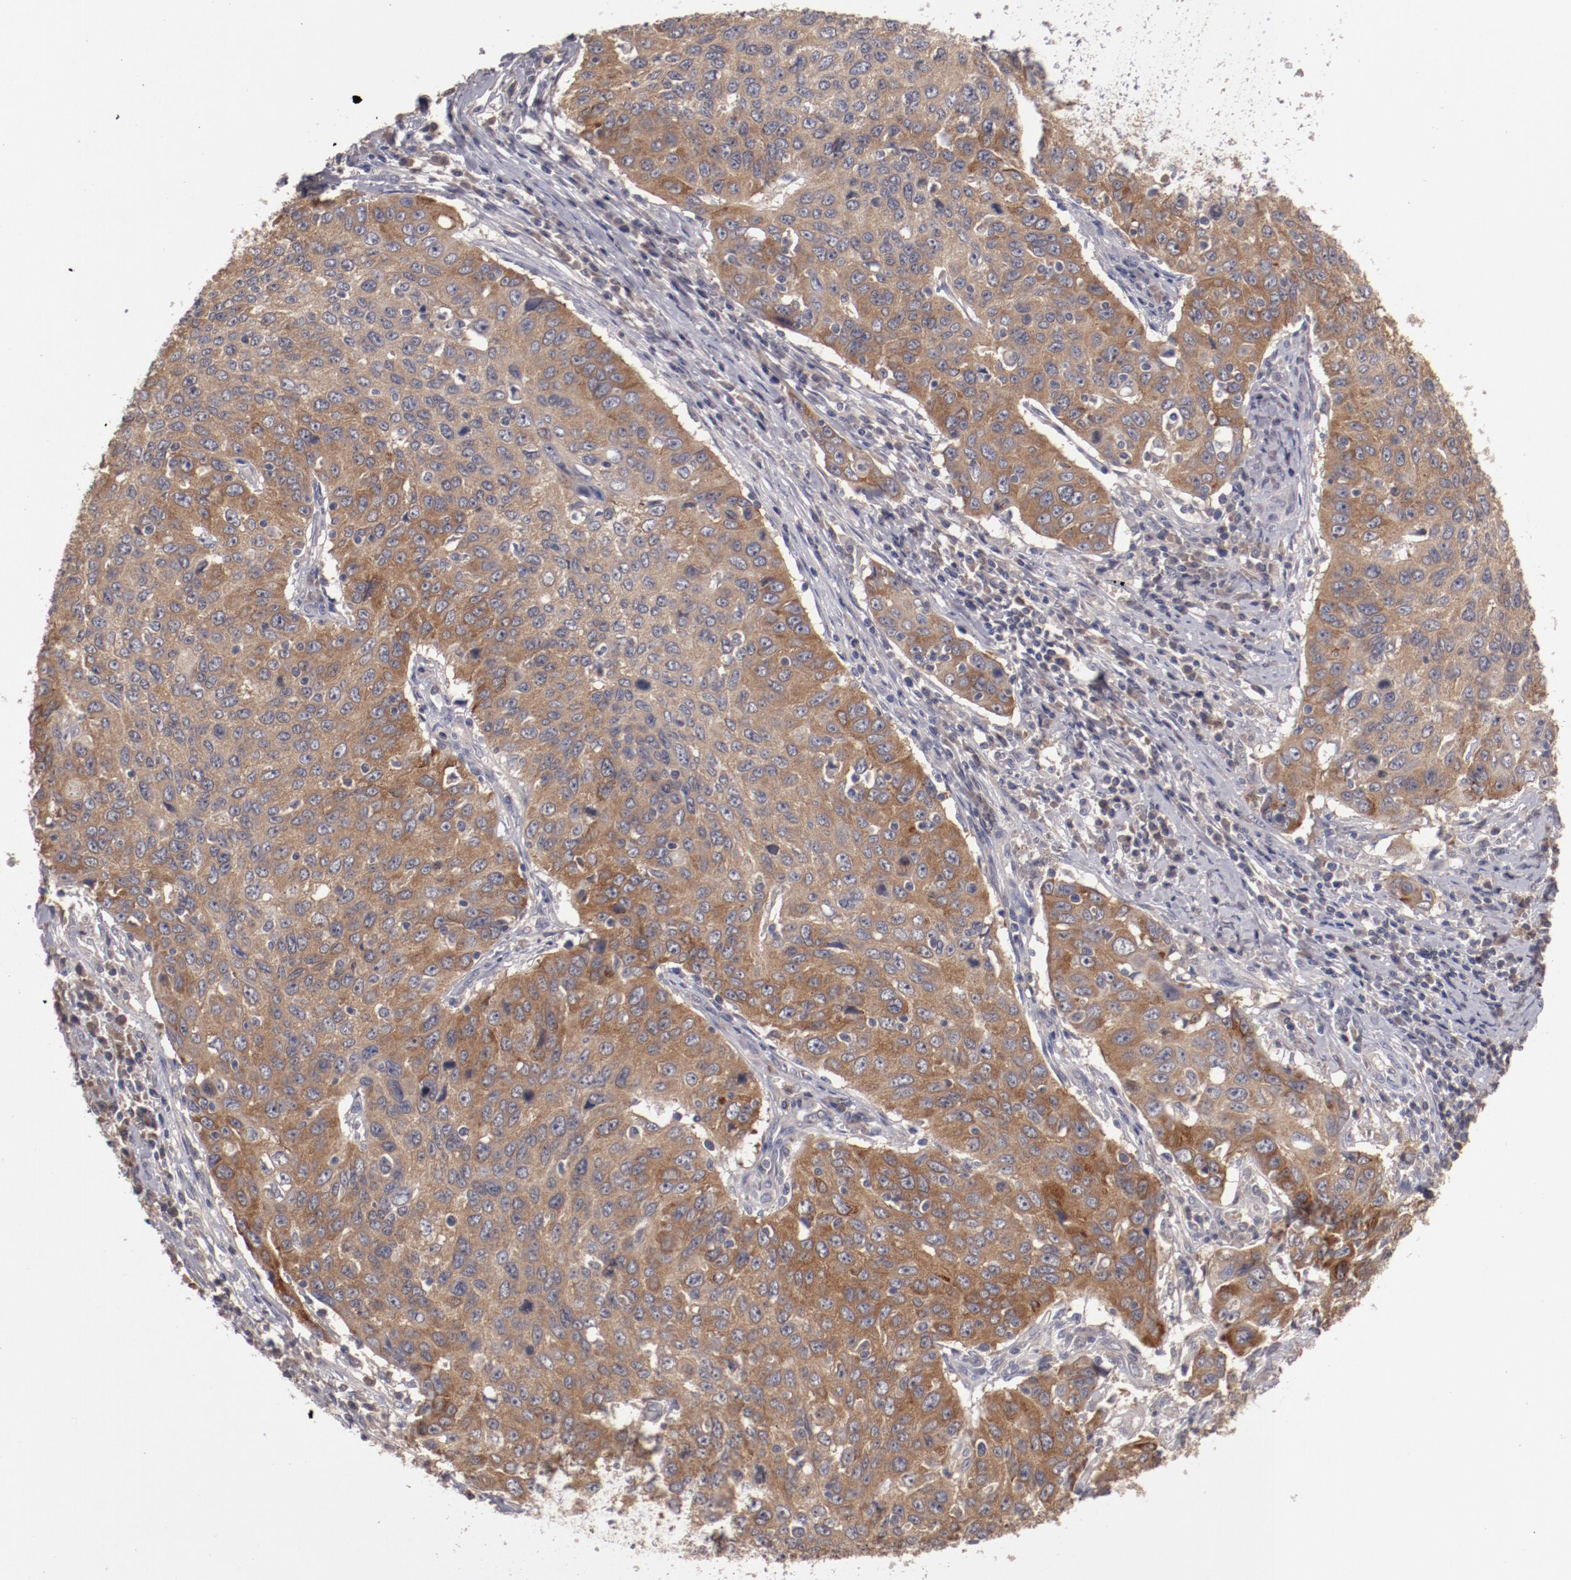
{"staining": {"intensity": "moderate", "quantity": ">75%", "location": "cytoplasmic/membranous"}, "tissue": "cervical cancer", "cell_type": "Tumor cells", "image_type": "cancer", "snomed": [{"axis": "morphology", "description": "Squamous cell carcinoma, NOS"}, {"axis": "topography", "description": "Cervix"}], "caption": "Human cervical cancer stained with a protein marker displays moderate staining in tumor cells.", "gene": "CP", "patient": {"sex": "female", "age": 53}}